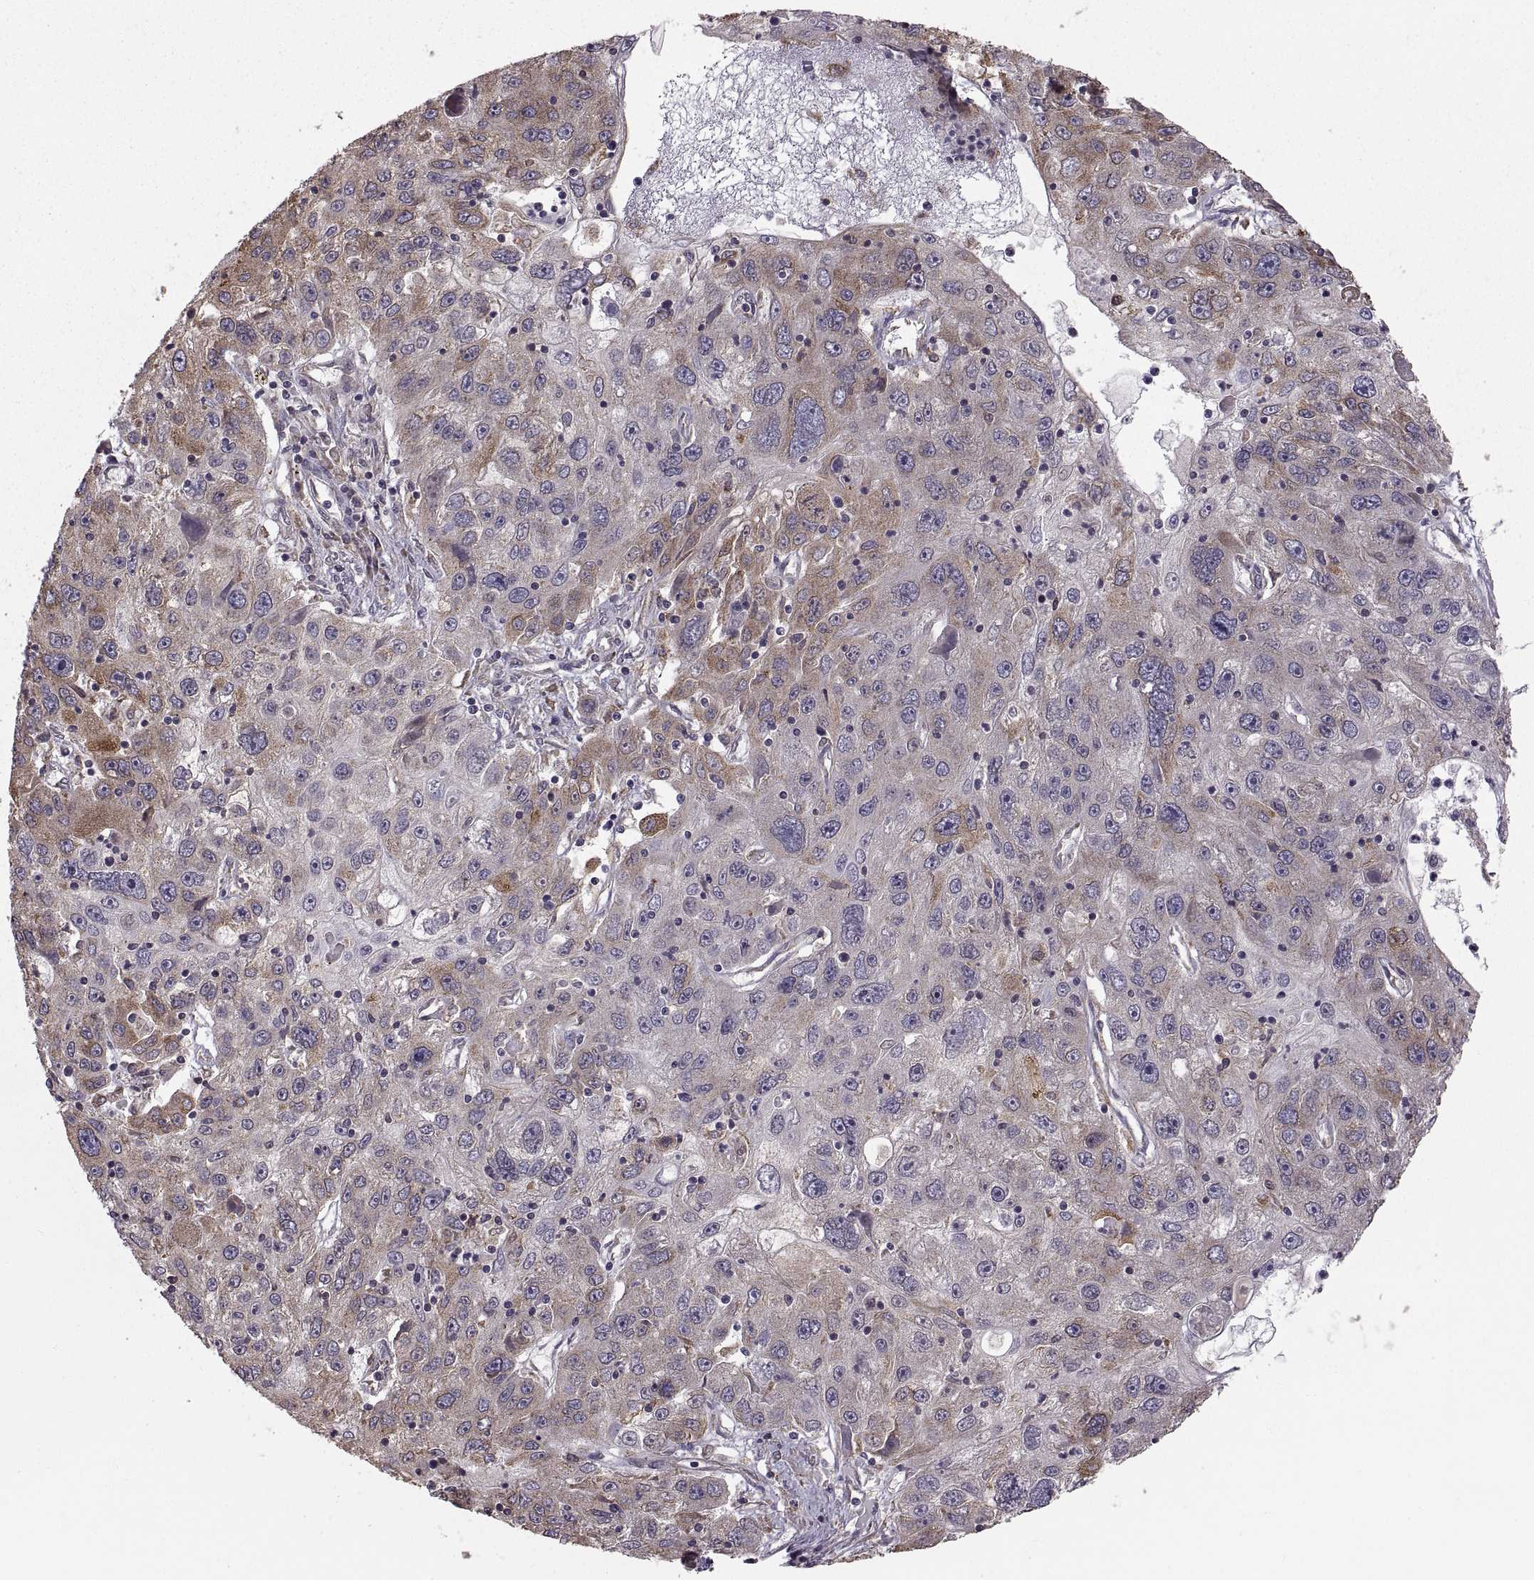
{"staining": {"intensity": "moderate", "quantity": "<25%", "location": "cytoplasmic/membranous"}, "tissue": "stomach cancer", "cell_type": "Tumor cells", "image_type": "cancer", "snomed": [{"axis": "morphology", "description": "Adenocarcinoma, NOS"}, {"axis": "topography", "description": "Stomach"}], "caption": "Immunohistochemical staining of human stomach cancer (adenocarcinoma) exhibits low levels of moderate cytoplasmic/membranous expression in about <25% of tumor cells.", "gene": "PDIA3", "patient": {"sex": "male", "age": 56}}